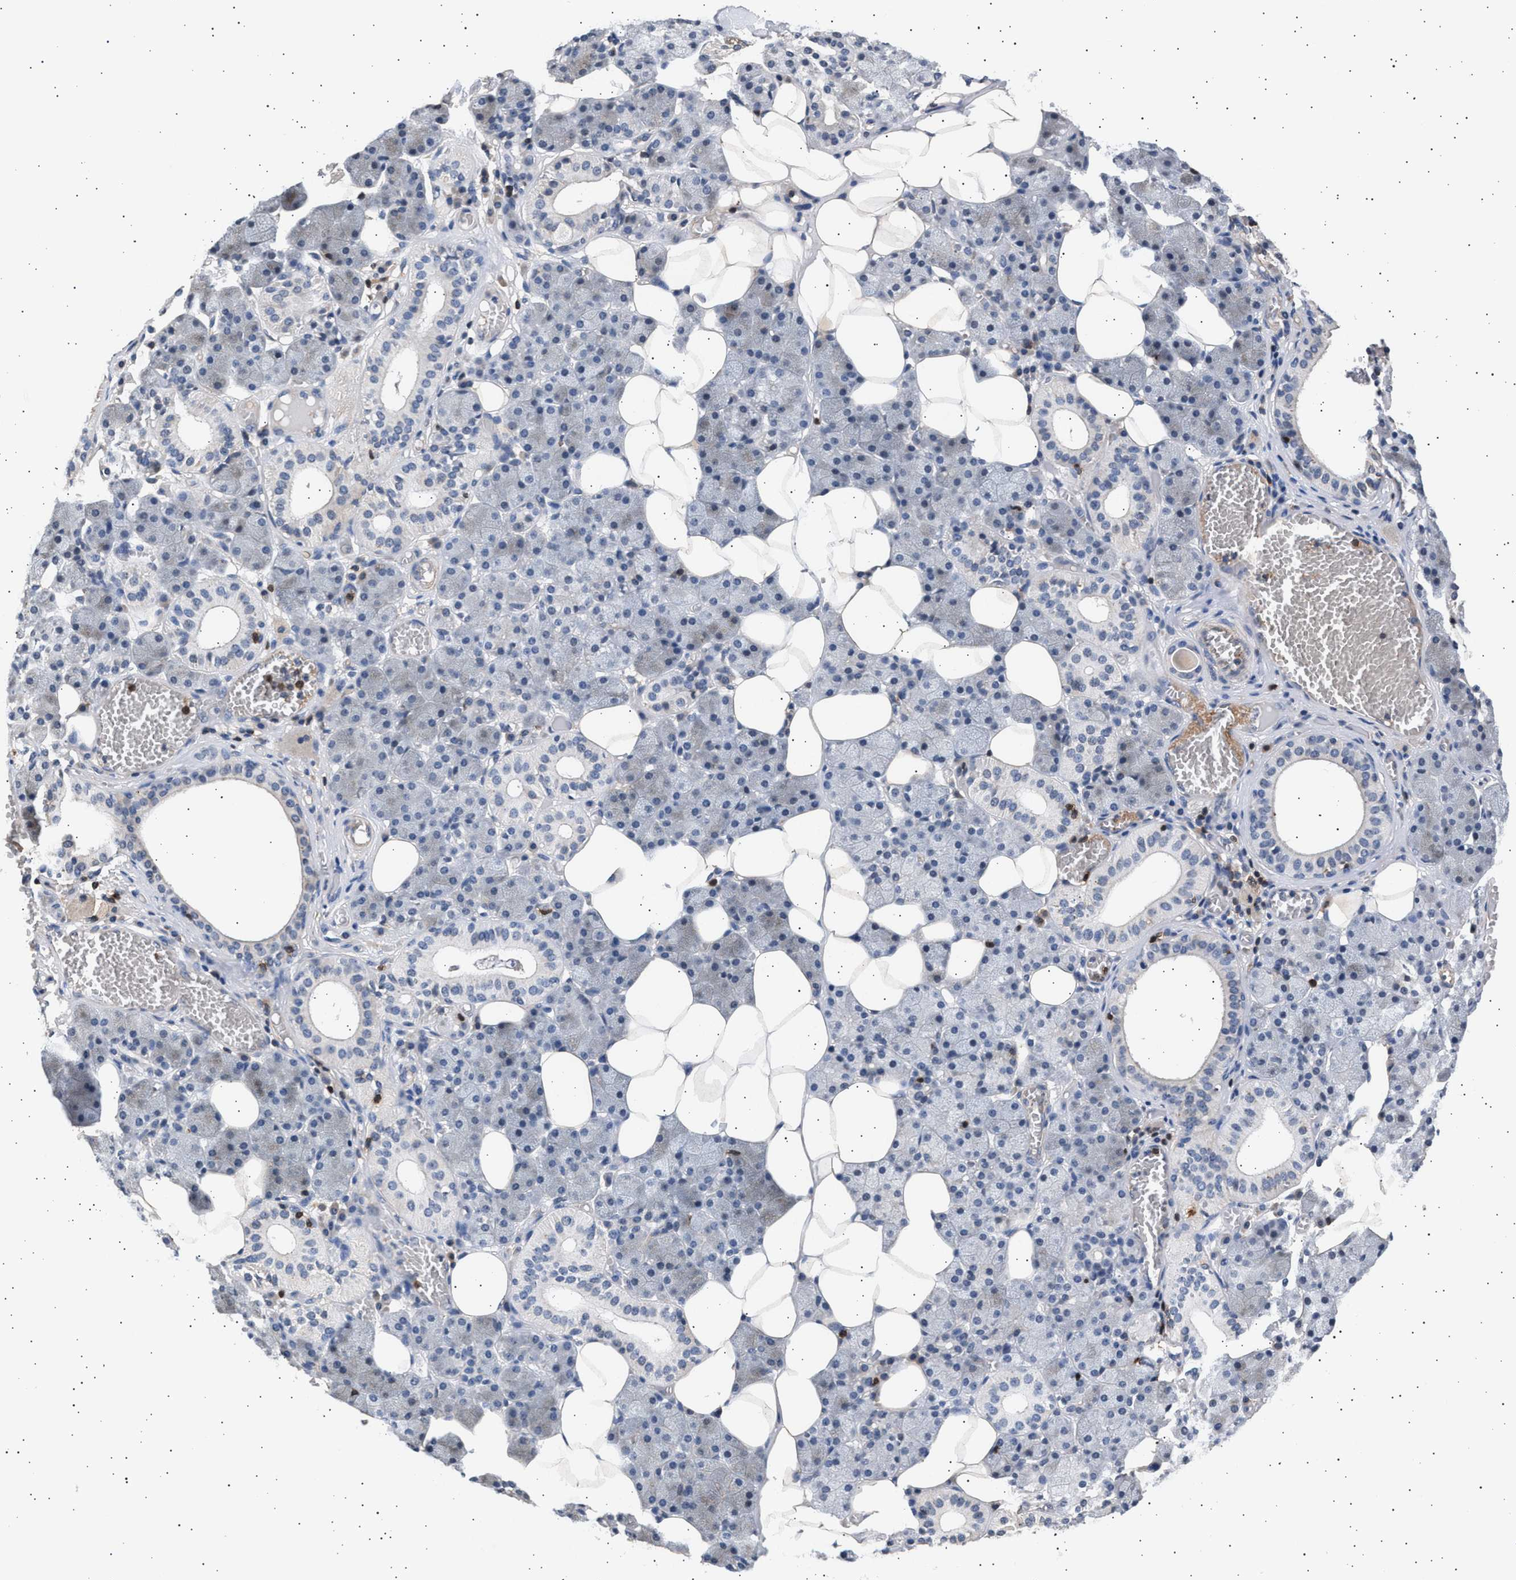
{"staining": {"intensity": "moderate", "quantity": "<25%", "location": "cytoplasmic/membranous"}, "tissue": "salivary gland", "cell_type": "Glandular cells", "image_type": "normal", "snomed": [{"axis": "morphology", "description": "Normal tissue, NOS"}, {"axis": "topography", "description": "Salivary gland"}], "caption": "Immunohistochemistry (IHC) micrograph of benign salivary gland stained for a protein (brown), which displays low levels of moderate cytoplasmic/membranous expression in approximately <25% of glandular cells.", "gene": "GRAP2", "patient": {"sex": "female", "age": 33}}